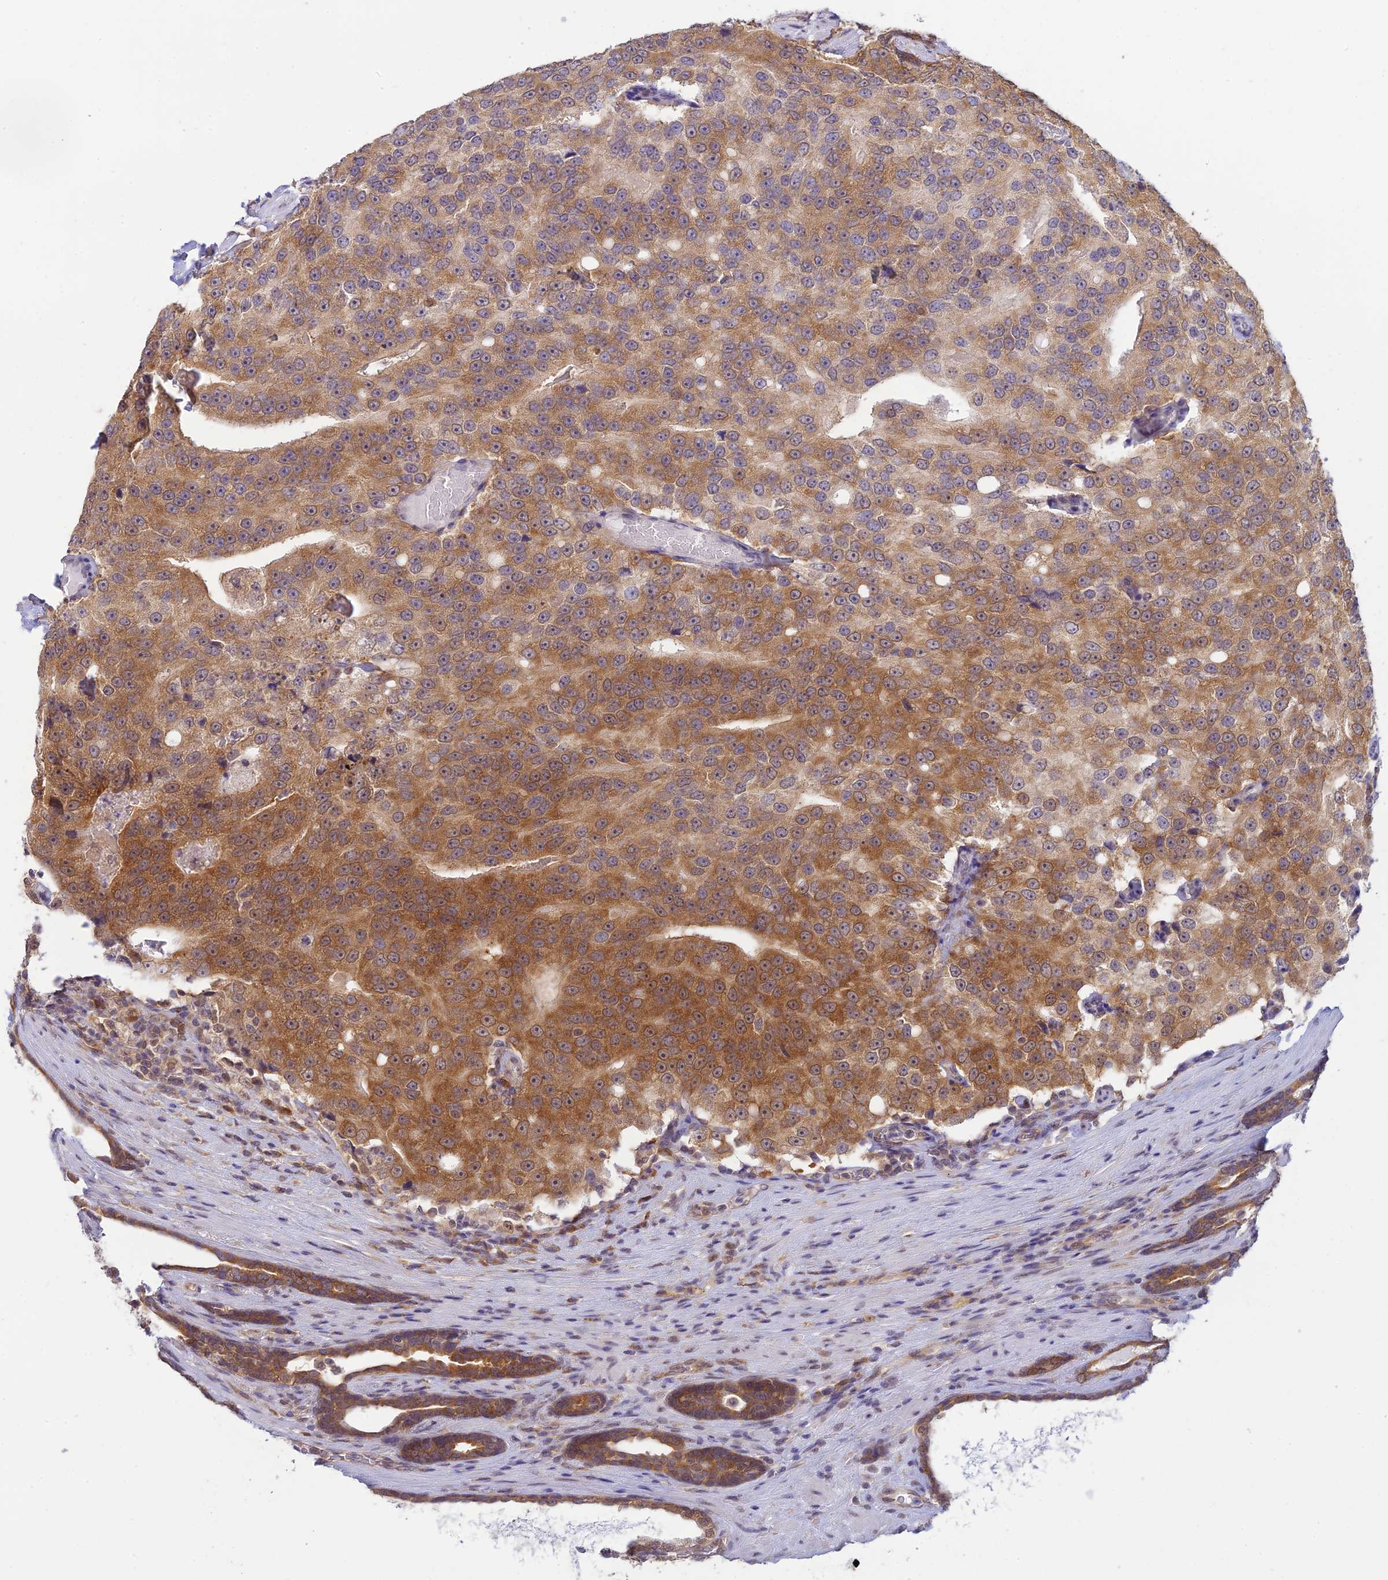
{"staining": {"intensity": "moderate", "quantity": ">75%", "location": "cytoplasmic/membranous,nuclear"}, "tissue": "prostate cancer", "cell_type": "Tumor cells", "image_type": "cancer", "snomed": [{"axis": "morphology", "description": "Adenocarcinoma, High grade"}, {"axis": "topography", "description": "Prostate"}], "caption": "Immunohistochemistry (IHC) image of neoplastic tissue: human prostate cancer stained using immunohistochemistry (IHC) demonstrates medium levels of moderate protein expression localized specifically in the cytoplasmic/membranous and nuclear of tumor cells, appearing as a cytoplasmic/membranous and nuclear brown color.", "gene": "SKIC8", "patient": {"sex": "male", "age": 70}}